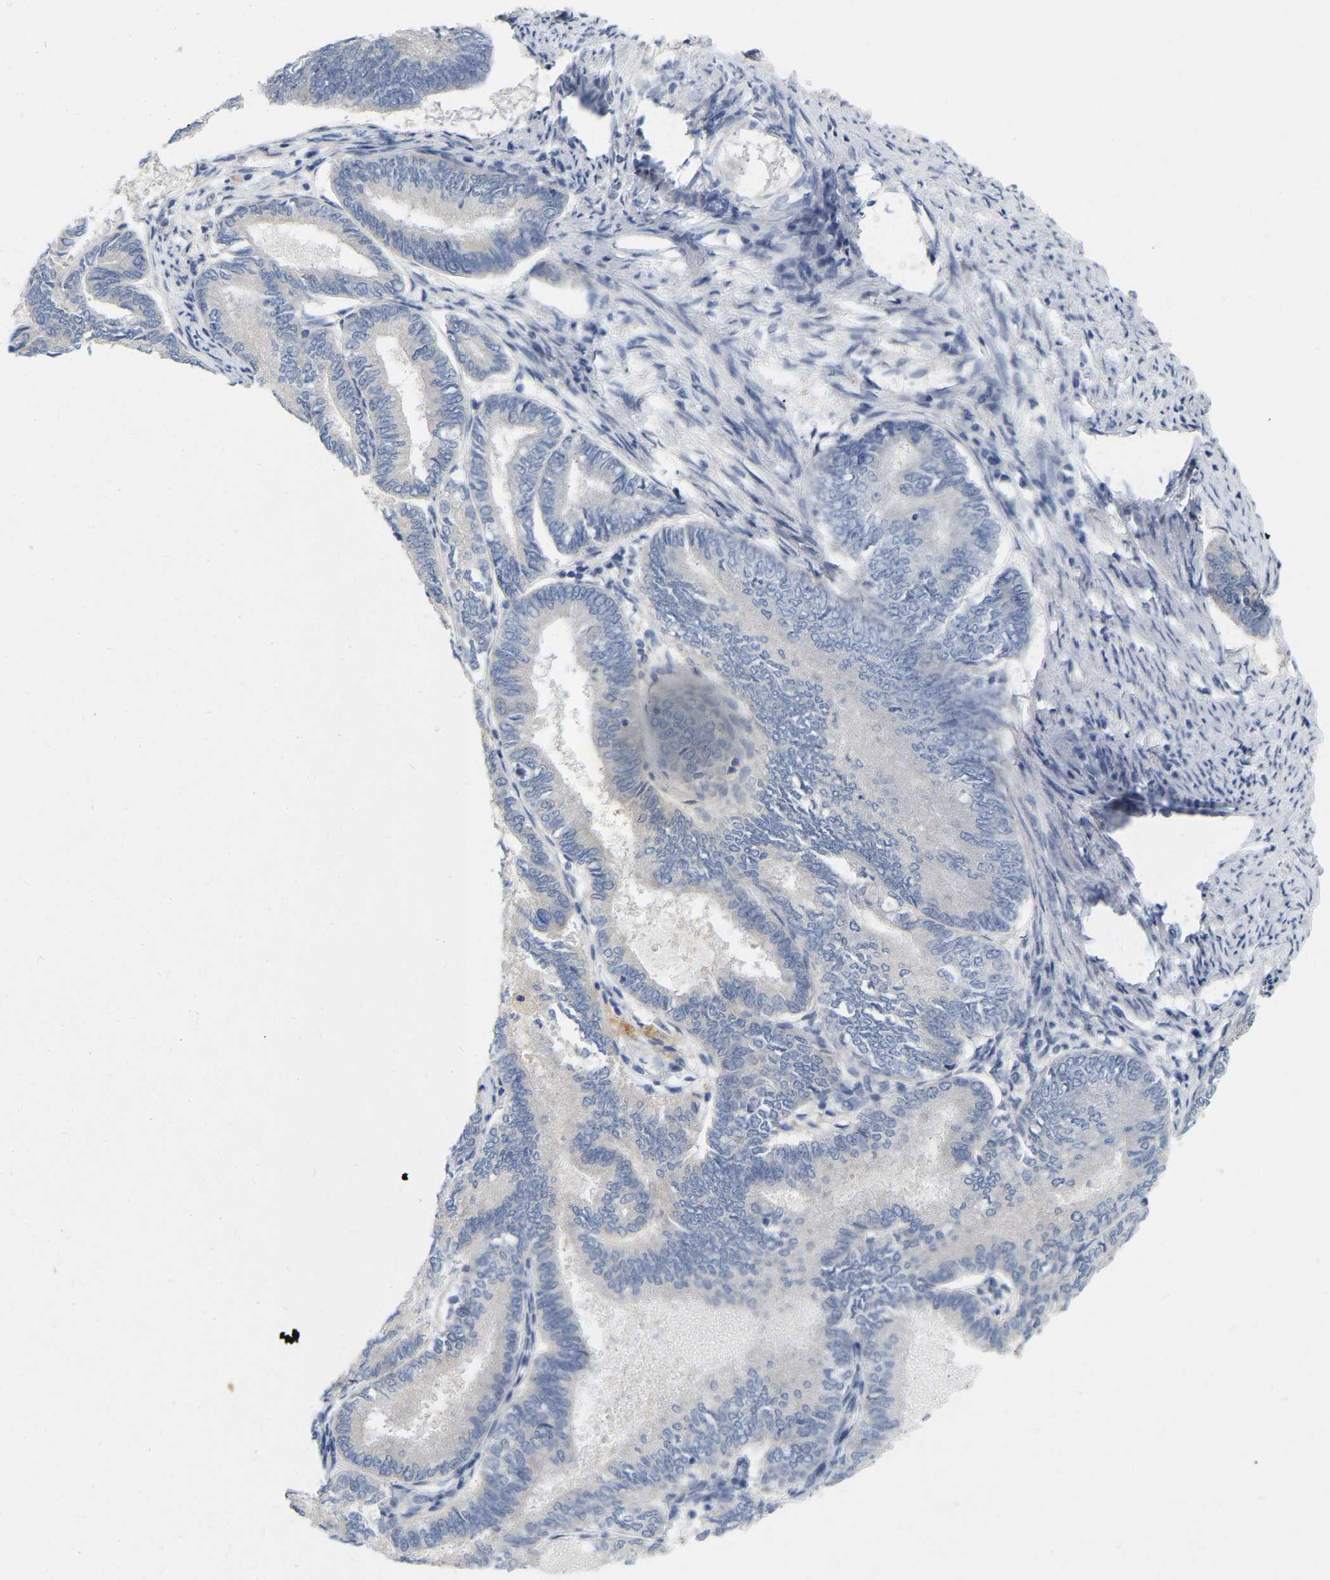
{"staining": {"intensity": "negative", "quantity": "none", "location": "none"}, "tissue": "endometrial cancer", "cell_type": "Tumor cells", "image_type": "cancer", "snomed": [{"axis": "morphology", "description": "Adenocarcinoma, NOS"}, {"axis": "topography", "description": "Endometrium"}], "caption": "This is an immunohistochemistry photomicrograph of adenocarcinoma (endometrial). There is no staining in tumor cells.", "gene": "WIPI2", "patient": {"sex": "female", "age": 86}}